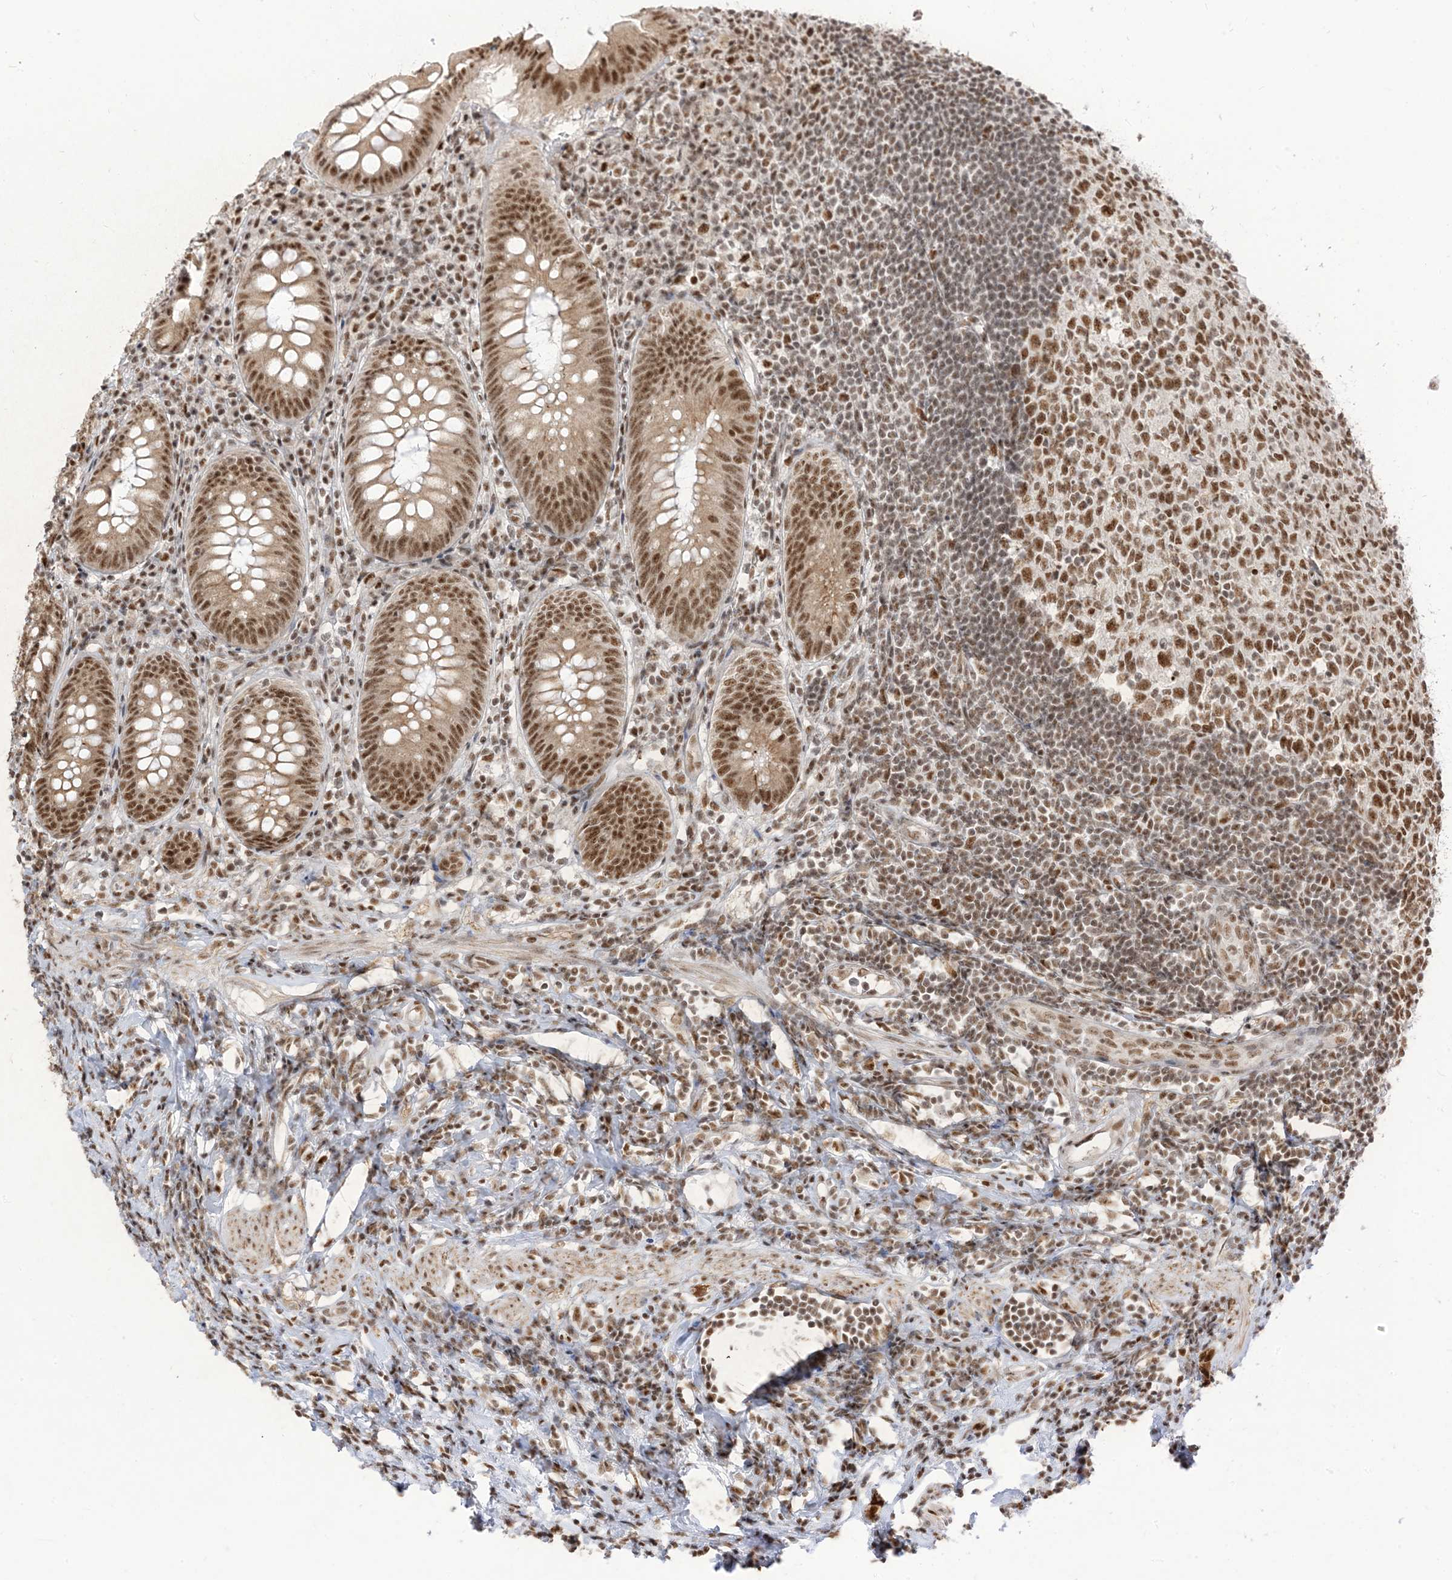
{"staining": {"intensity": "moderate", "quantity": ">75%", "location": "nuclear"}, "tissue": "appendix", "cell_type": "Glandular cells", "image_type": "normal", "snomed": [{"axis": "morphology", "description": "Normal tissue, NOS"}, {"axis": "topography", "description": "Appendix"}], "caption": "Glandular cells exhibit medium levels of moderate nuclear positivity in about >75% of cells in unremarkable human appendix.", "gene": "ARGLU1", "patient": {"sex": "female", "age": 54}}